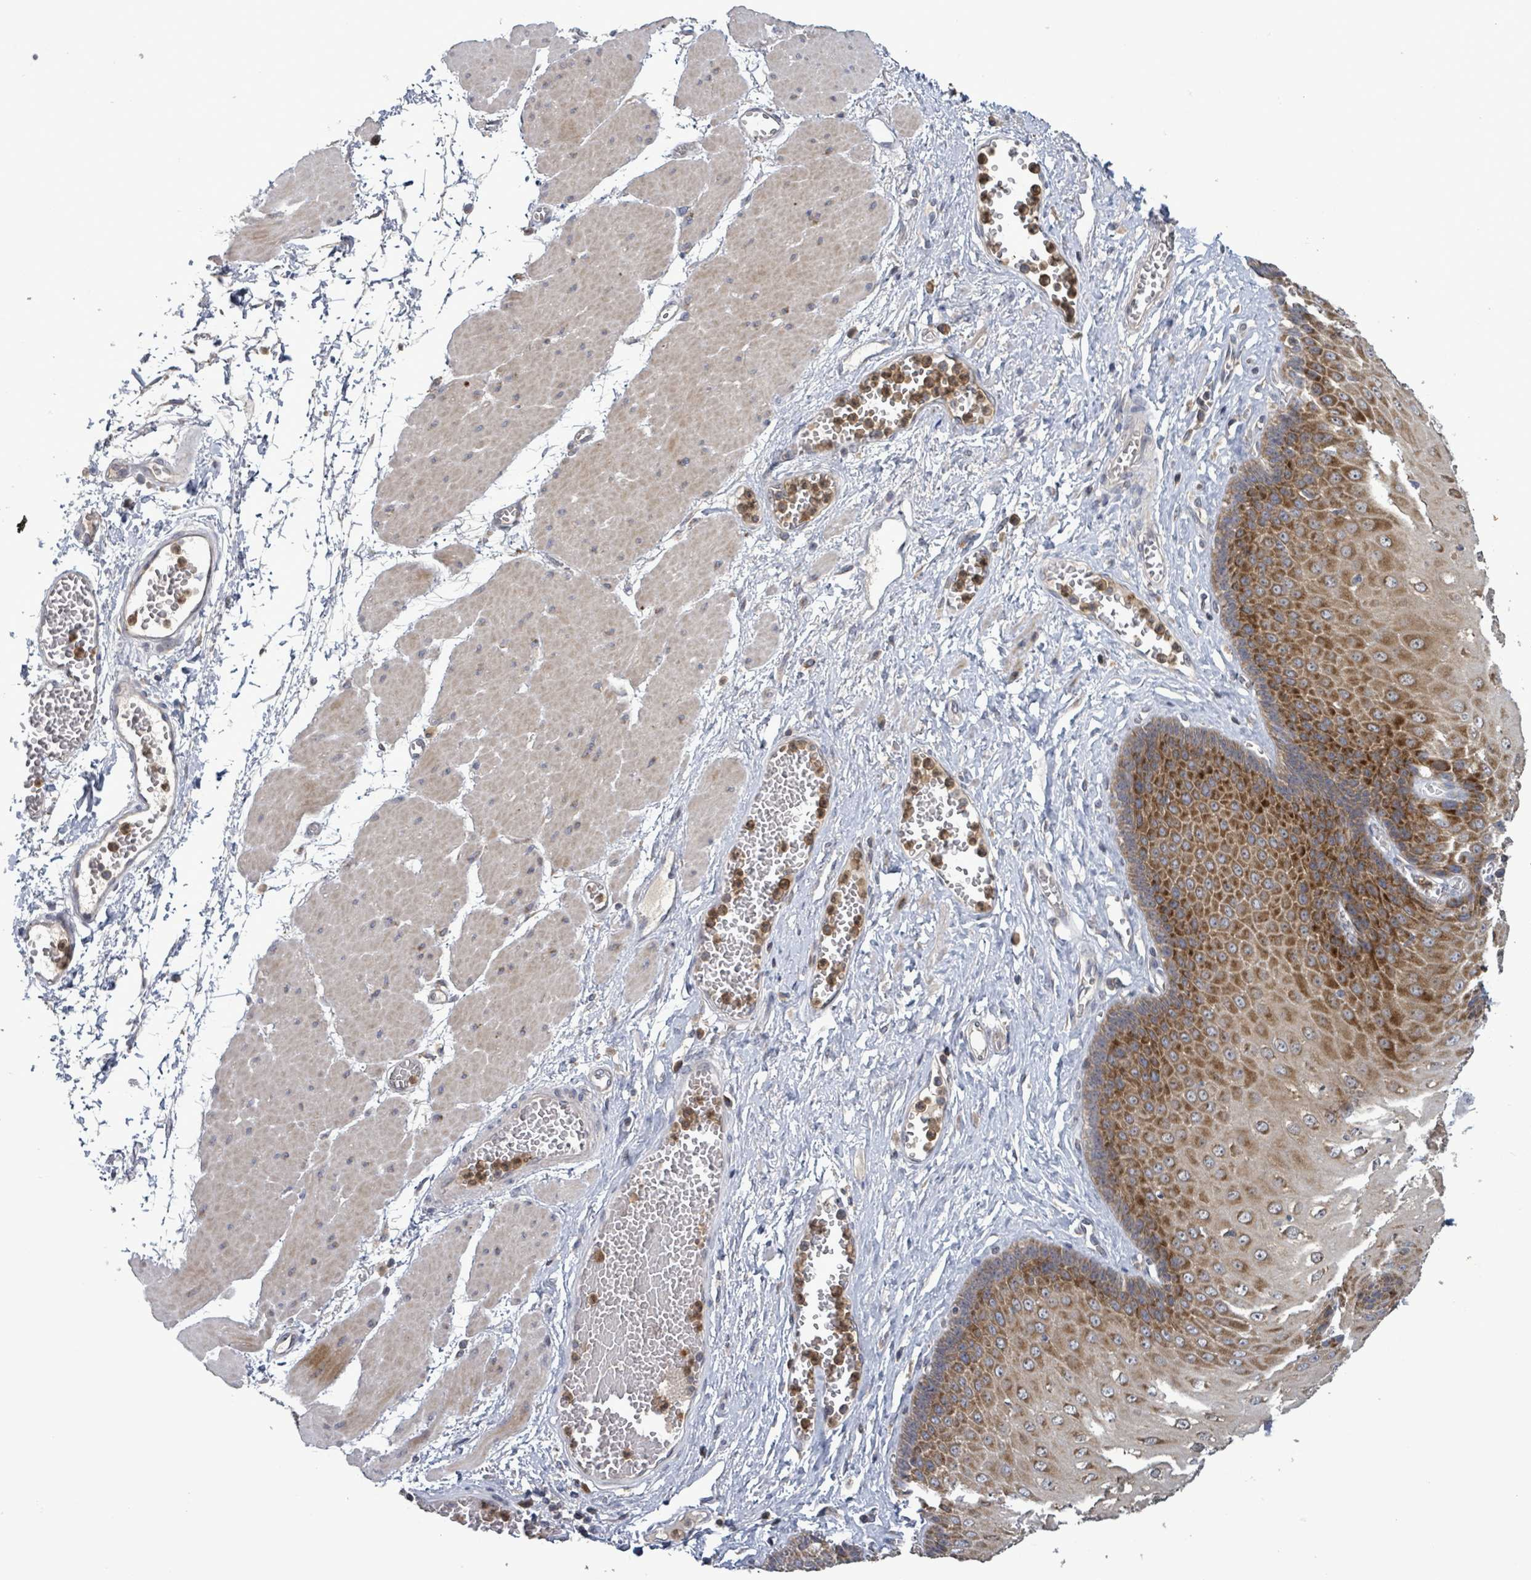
{"staining": {"intensity": "moderate", "quantity": ">75%", "location": "cytoplasmic/membranous,nuclear"}, "tissue": "esophagus", "cell_type": "Squamous epithelial cells", "image_type": "normal", "snomed": [{"axis": "morphology", "description": "Normal tissue, NOS"}, {"axis": "topography", "description": "Esophagus"}], "caption": "A medium amount of moderate cytoplasmic/membranous,nuclear expression is identified in approximately >75% of squamous epithelial cells in benign esophagus.", "gene": "SERPINE3", "patient": {"sex": "male", "age": 60}}